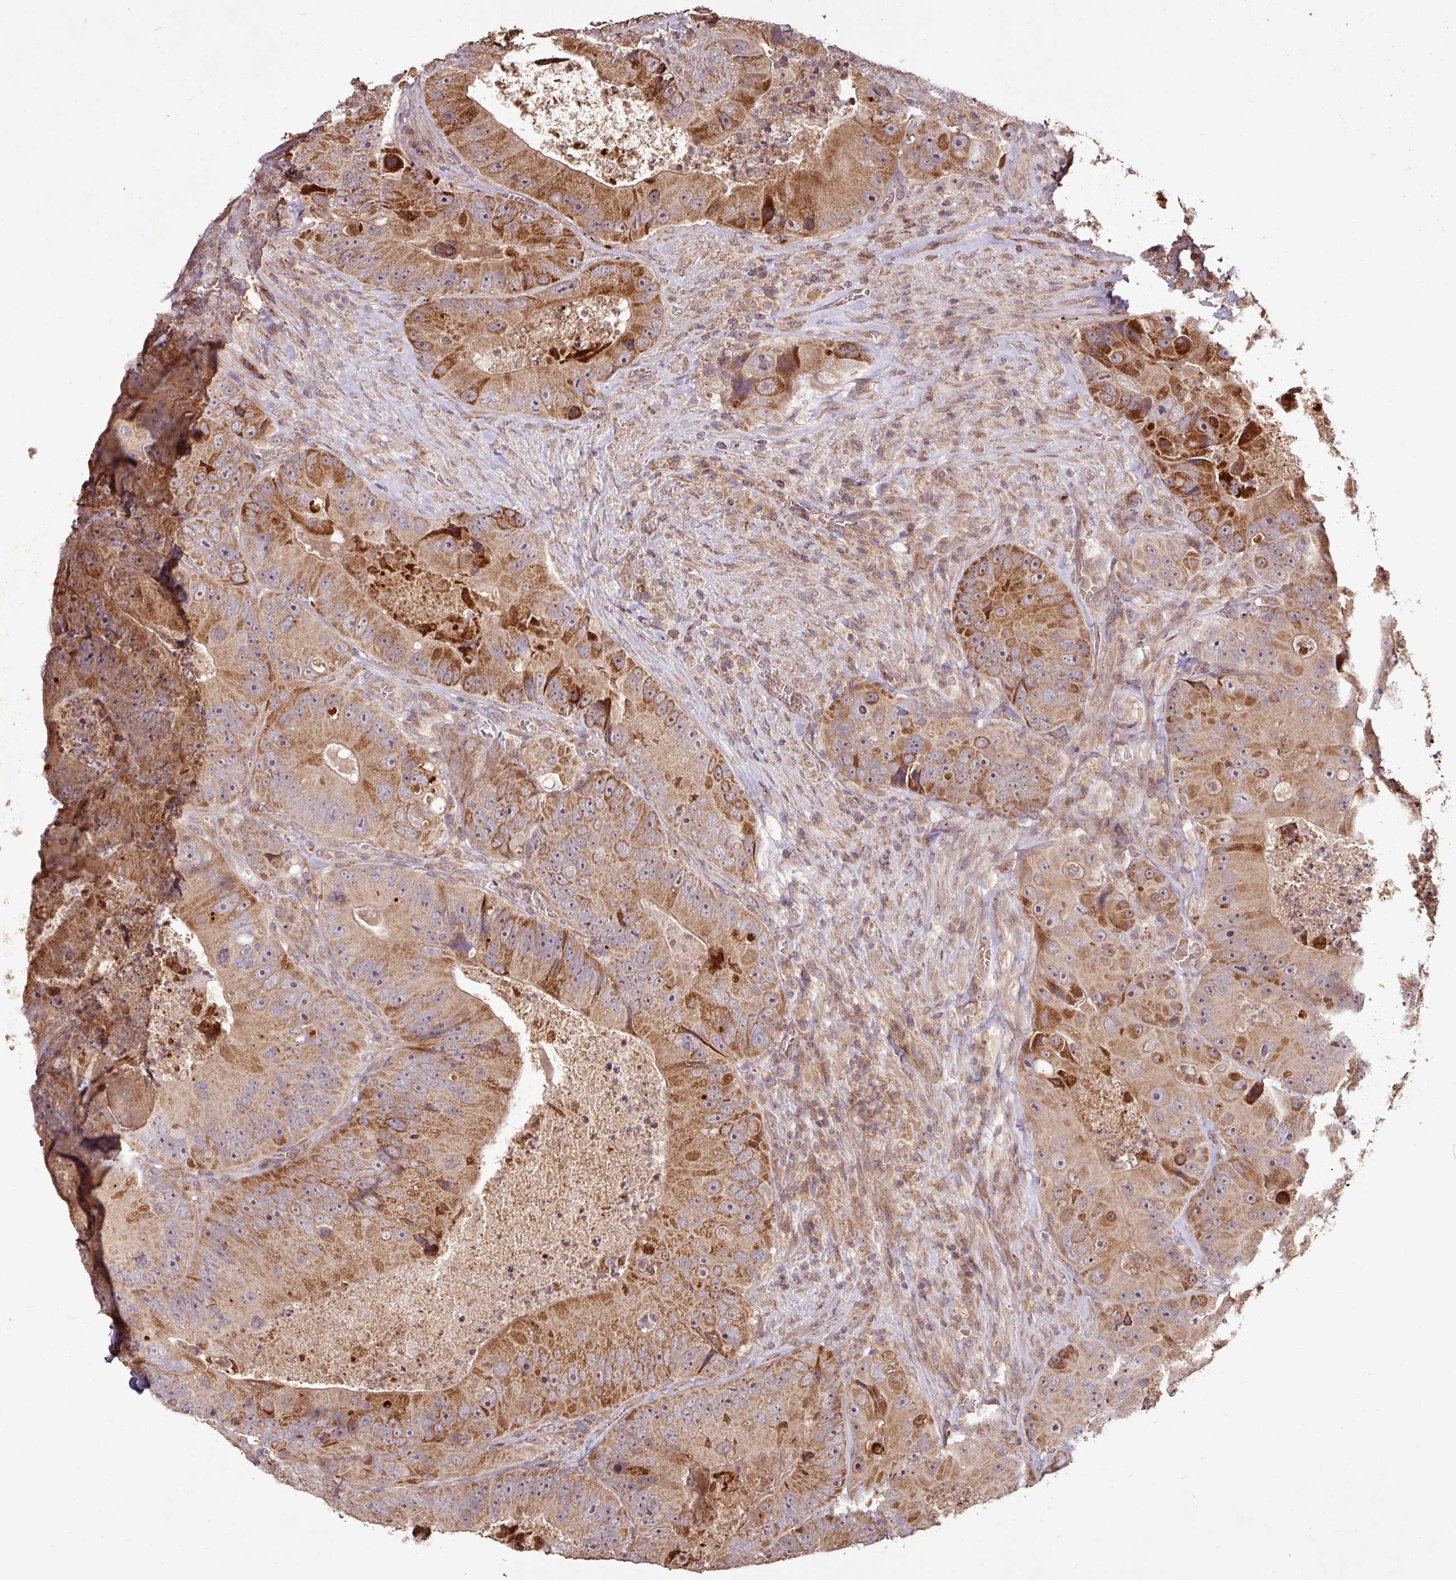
{"staining": {"intensity": "moderate", "quantity": ">75%", "location": "cytoplasmic/membranous,nuclear"}, "tissue": "colorectal cancer", "cell_type": "Tumor cells", "image_type": "cancer", "snomed": [{"axis": "morphology", "description": "Adenocarcinoma, NOS"}, {"axis": "topography", "description": "Colon"}], "caption": "Brown immunohistochemical staining in human colorectal cancer displays moderate cytoplasmic/membranous and nuclear positivity in about >75% of tumor cells. The protein is shown in brown color, while the nuclei are stained blue.", "gene": "YPEL3", "patient": {"sex": "female", "age": 86}}